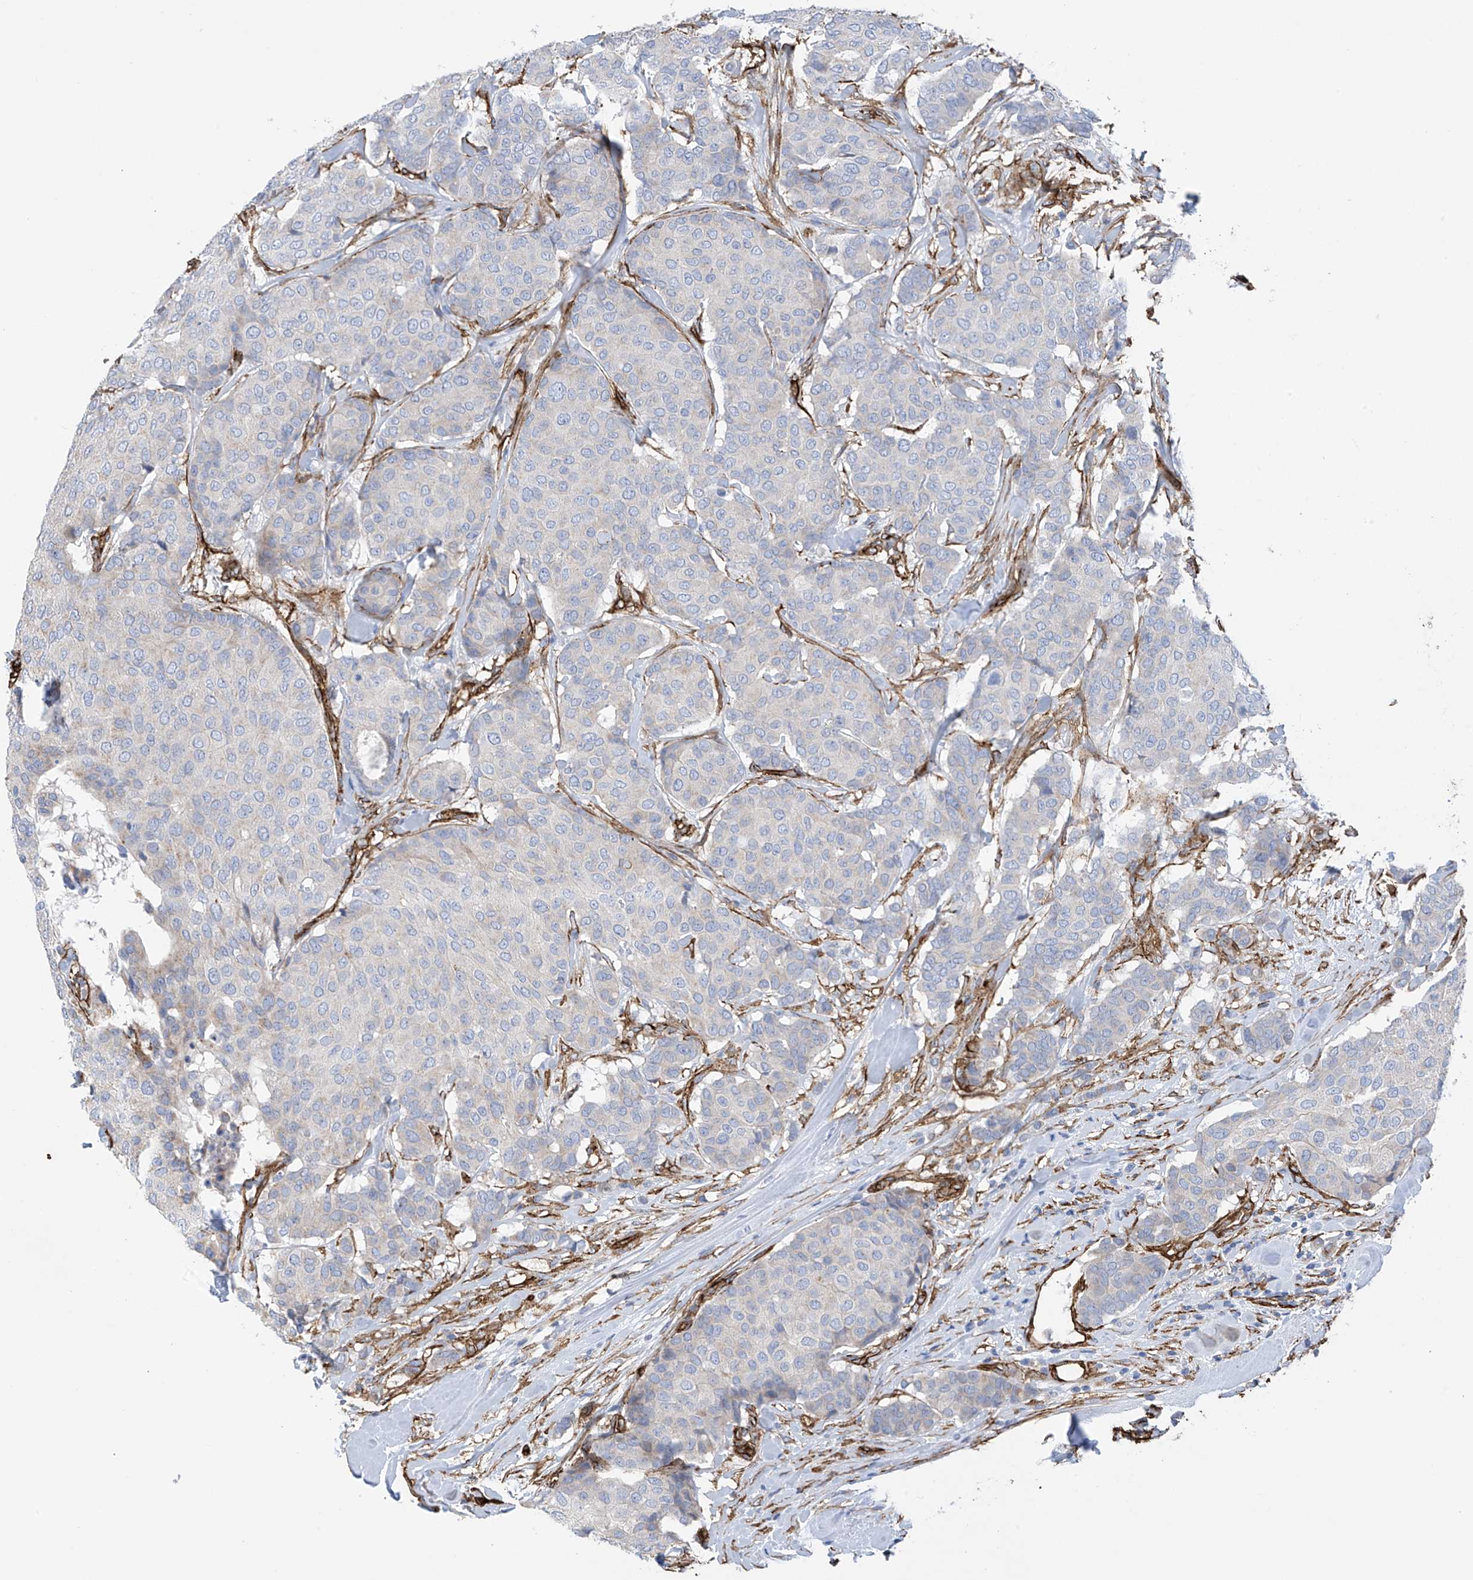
{"staining": {"intensity": "negative", "quantity": "none", "location": "none"}, "tissue": "breast cancer", "cell_type": "Tumor cells", "image_type": "cancer", "snomed": [{"axis": "morphology", "description": "Duct carcinoma"}, {"axis": "topography", "description": "Breast"}], "caption": "High power microscopy image of an immunohistochemistry micrograph of intraductal carcinoma (breast), revealing no significant positivity in tumor cells. (Brightfield microscopy of DAB (3,3'-diaminobenzidine) immunohistochemistry at high magnification).", "gene": "UBTD1", "patient": {"sex": "female", "age": 75}}